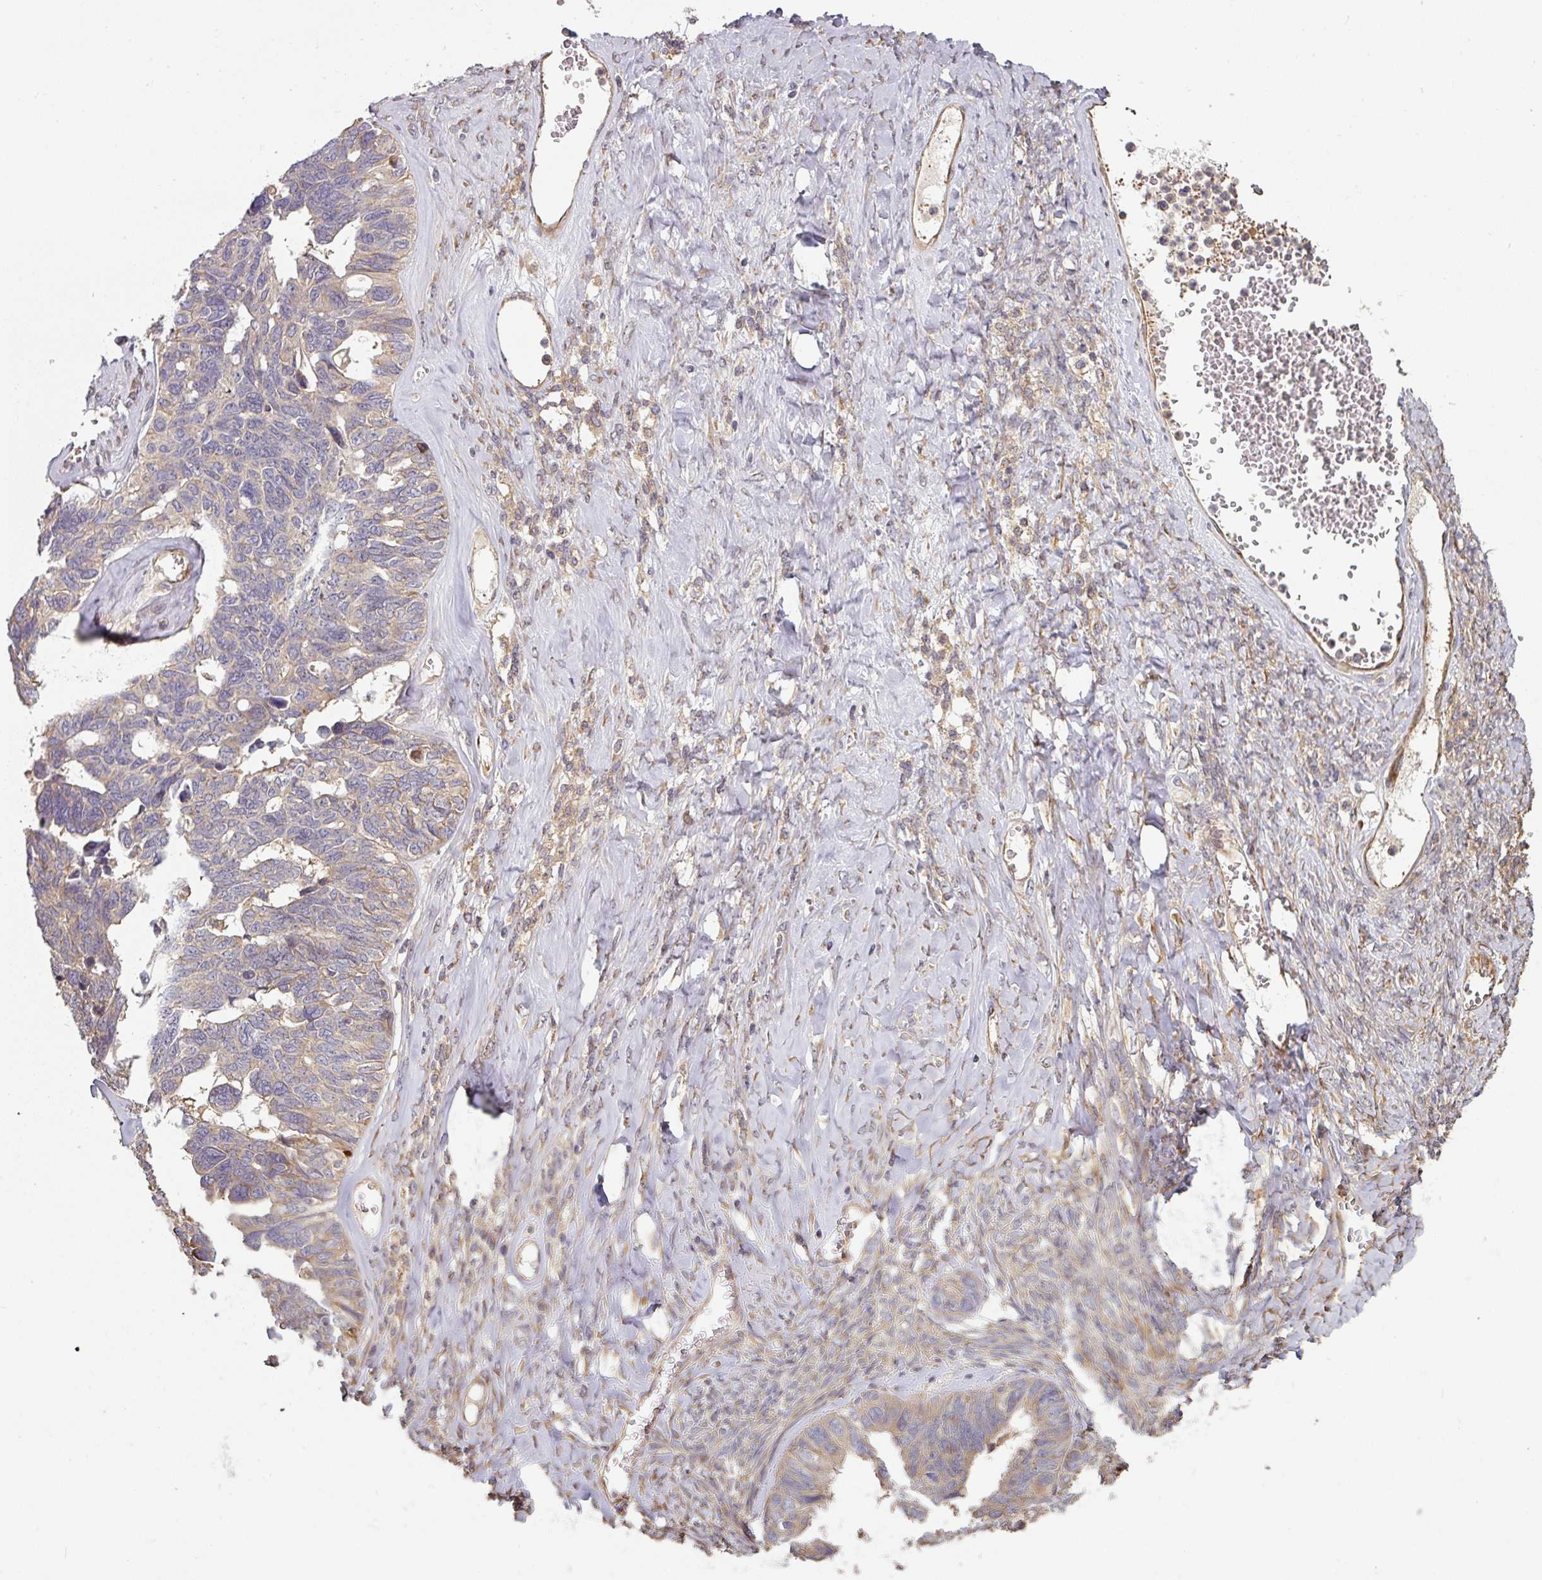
{"staining": {"intensity": "weak", "quantity": "<25%", "location": "cytoplasmic/membranous"}, "tissue": "ovarian cancer", "cell_type": "Tumor cells", "image_type": "cancer", "snomed": [{"axis": "morphology", "description": "Cystadenocarcinoma, serous, NOS"}, {"axis": "topography", "description": "Ovary"}], "caption": "The immunohistochemistry (IHC) photomicrograph has no significant expression in tumor cells of ovarian cancer tissue. The staining was performed using DAB to visualize the protein expression in brown, while the nuclei were stained in blue with hematoxylin (Magnification: 20x).", "gene": "SIK1", "patient": {"sex": "female", "age": 79}}